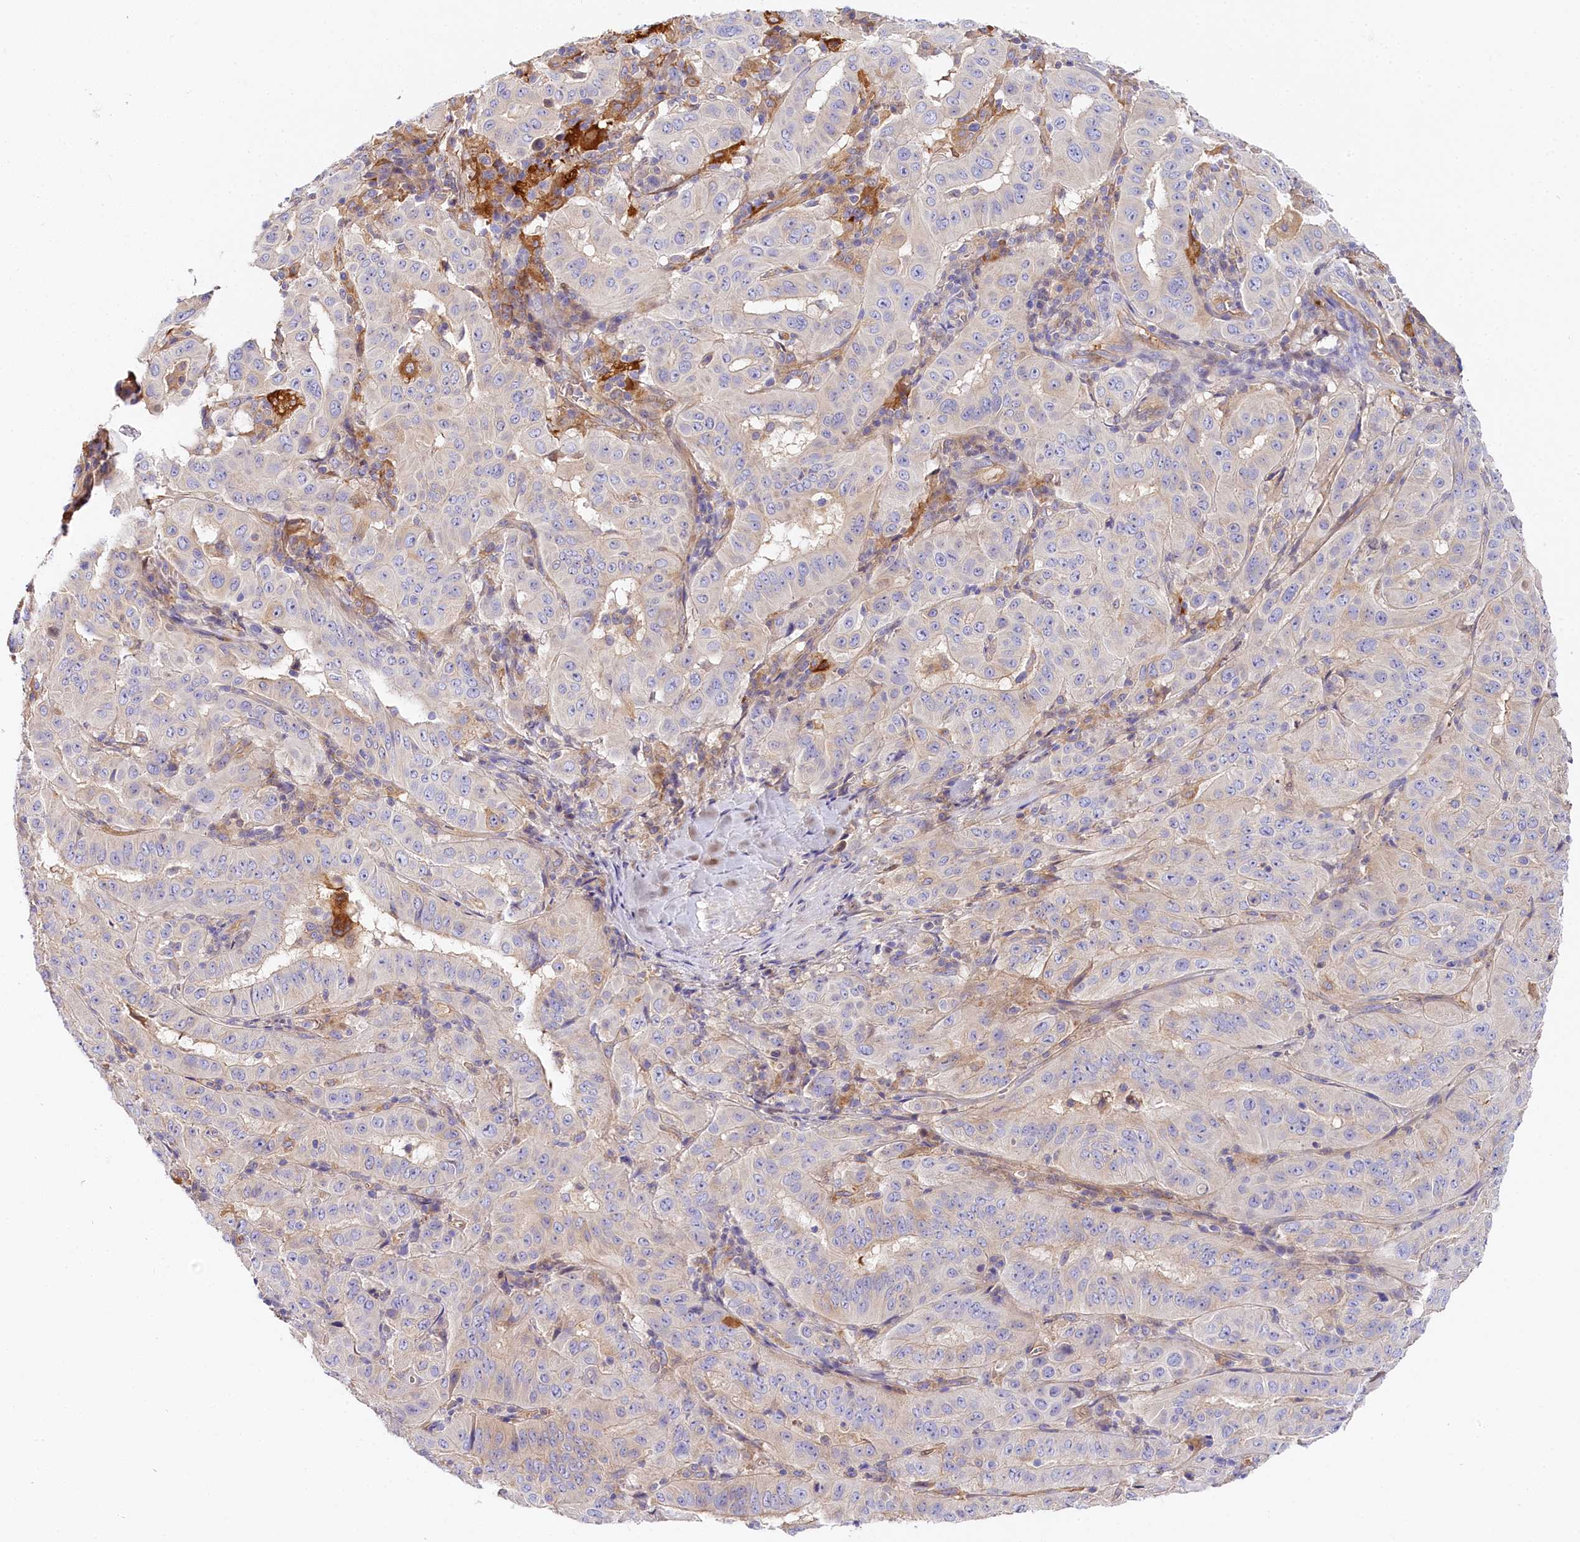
{"staining": {"intensity": "negative", "quantity": "none", "location": "none"}, "tissue": "pancreatic cancer", "cell_type": "Tumor cells", "image_type": "cancer", "snomed": [{"axis": "morphology", "description": "Adenocarcinoma, NOS"}, {"axis": "topography", "description": "Pancreas"}], "caption": "The micrograph shows no significant expression in tumor cells of pancreatic adenocarcinoma.", "gene": "KATNB1", "patient": {"sex": "male", "age": 63}}